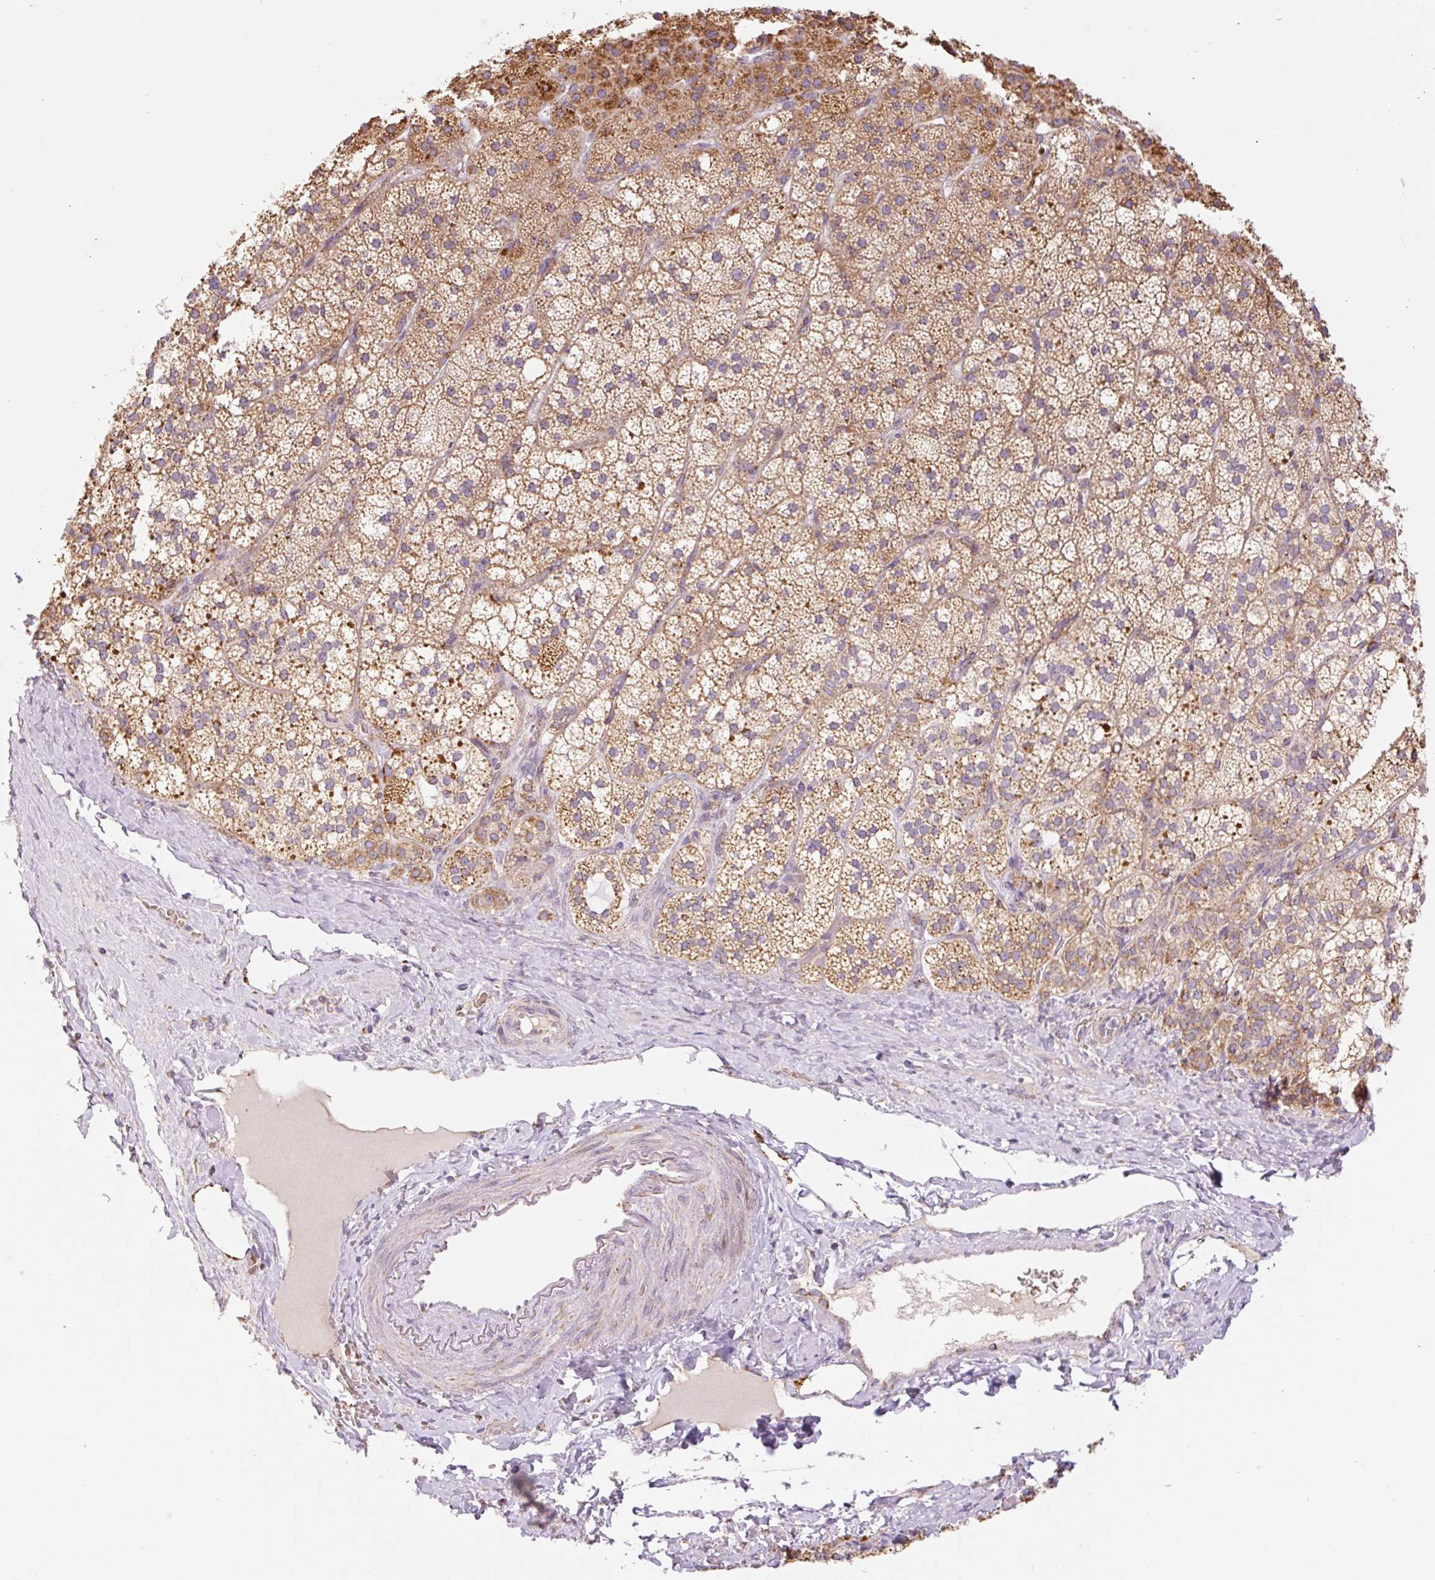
{"staining": {"intensity": "moderate", "quantity": ">75%", "location": "cytoplasmic/membranous"}, "tissue": "adrenal gland", "cell_type": "Glandular cells", "image_type": "normal", "snomed": [{"axis": "morphology", "description": "Normal tissue, NOS"}, {"axis": "topography", "description": "Adrenal gland"}], "caption": "DAB (3,3'-diaminobenzidine) immunohistochemical staining of unremarkable adrenal gland shows moderate cytoplasmic/membranous protein staining in about >75% of glandular cells. (brown staining indicates protein expression, while blue staining denotes nuclei).", "gene": "GOSR2", "patient": {"sex": "male", "age": 53}}